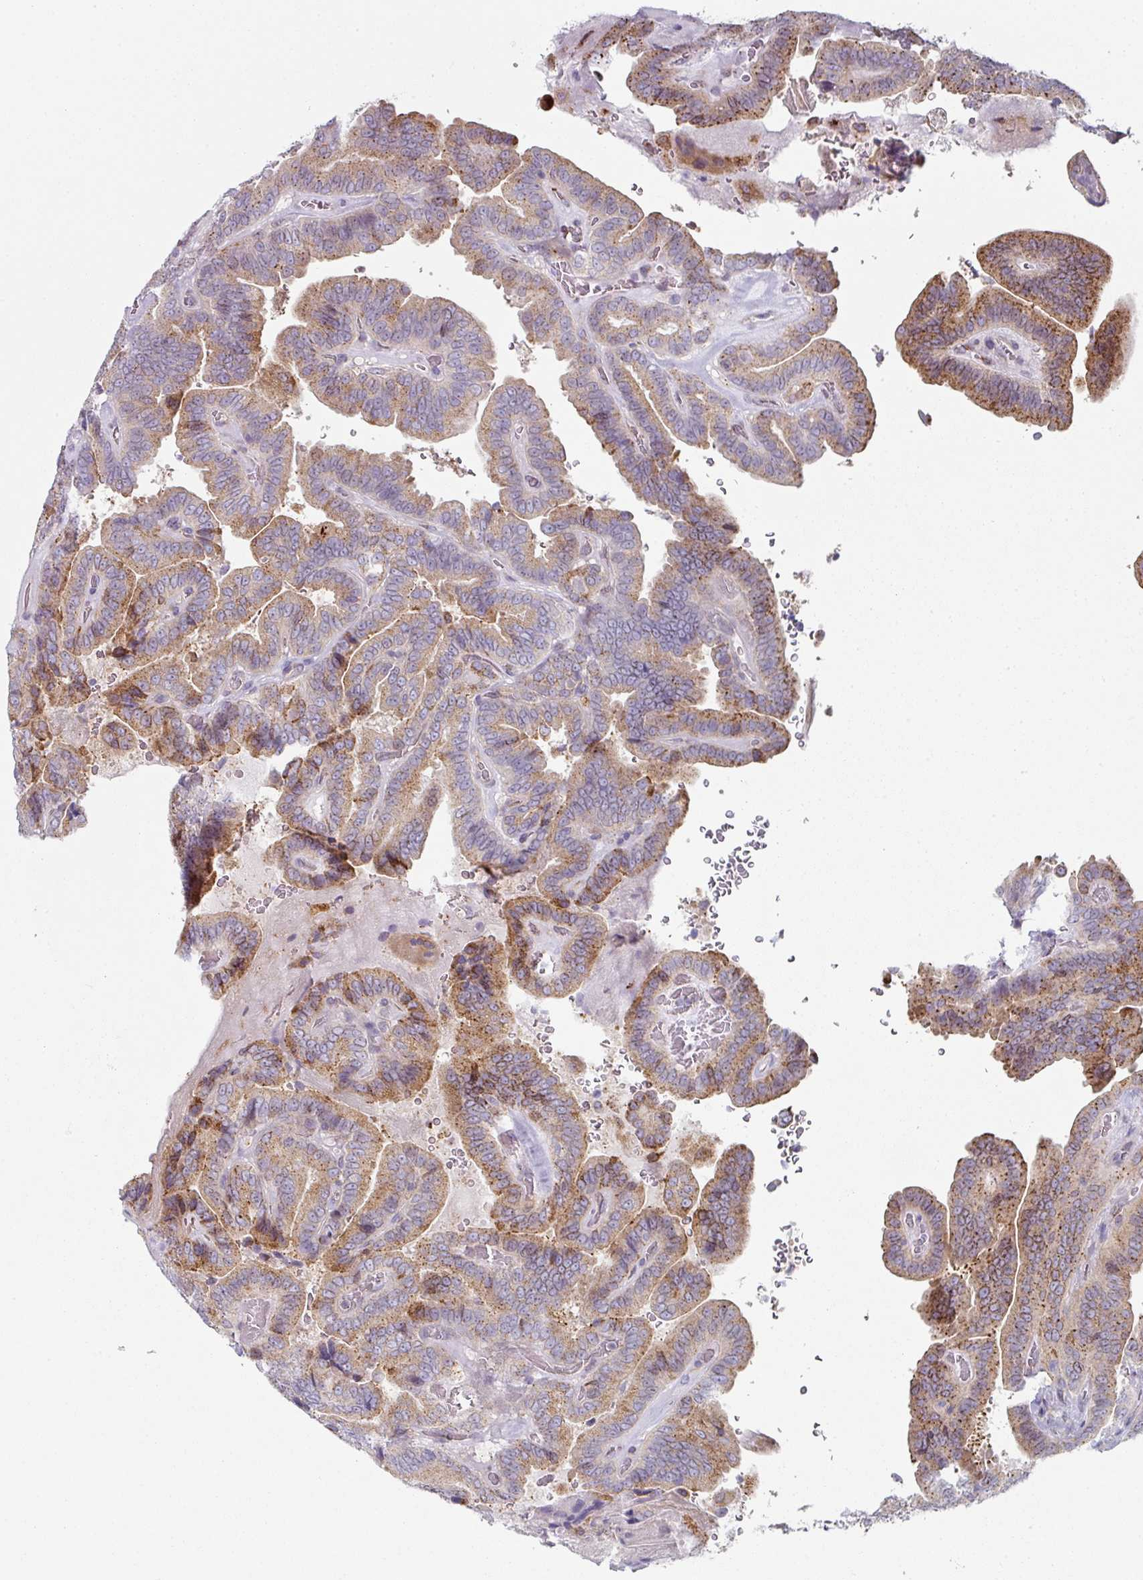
{"staining": {"intensity": "moderate", "quantity": ">75%", "location": "cytoplasmic/membranous"}, "tissue": "thyroid cancer", "cell_type": "Tumor cells", "image_type": "cancer", "snomed": [{"axis": "morphology", "description": "Papillary adenocarcinoma, NOS"}, {"axis": "topography", "description": "Thyroid gland"}], "caption": "A medium amount of moderate cytoplasmic/membranous positivity is present in approximately >75% of tumor cells in thyroid papillary adenocarcinoma tissue.", "gene": "CCDC85B", "patient": {"sex": "male", "age": 61}}